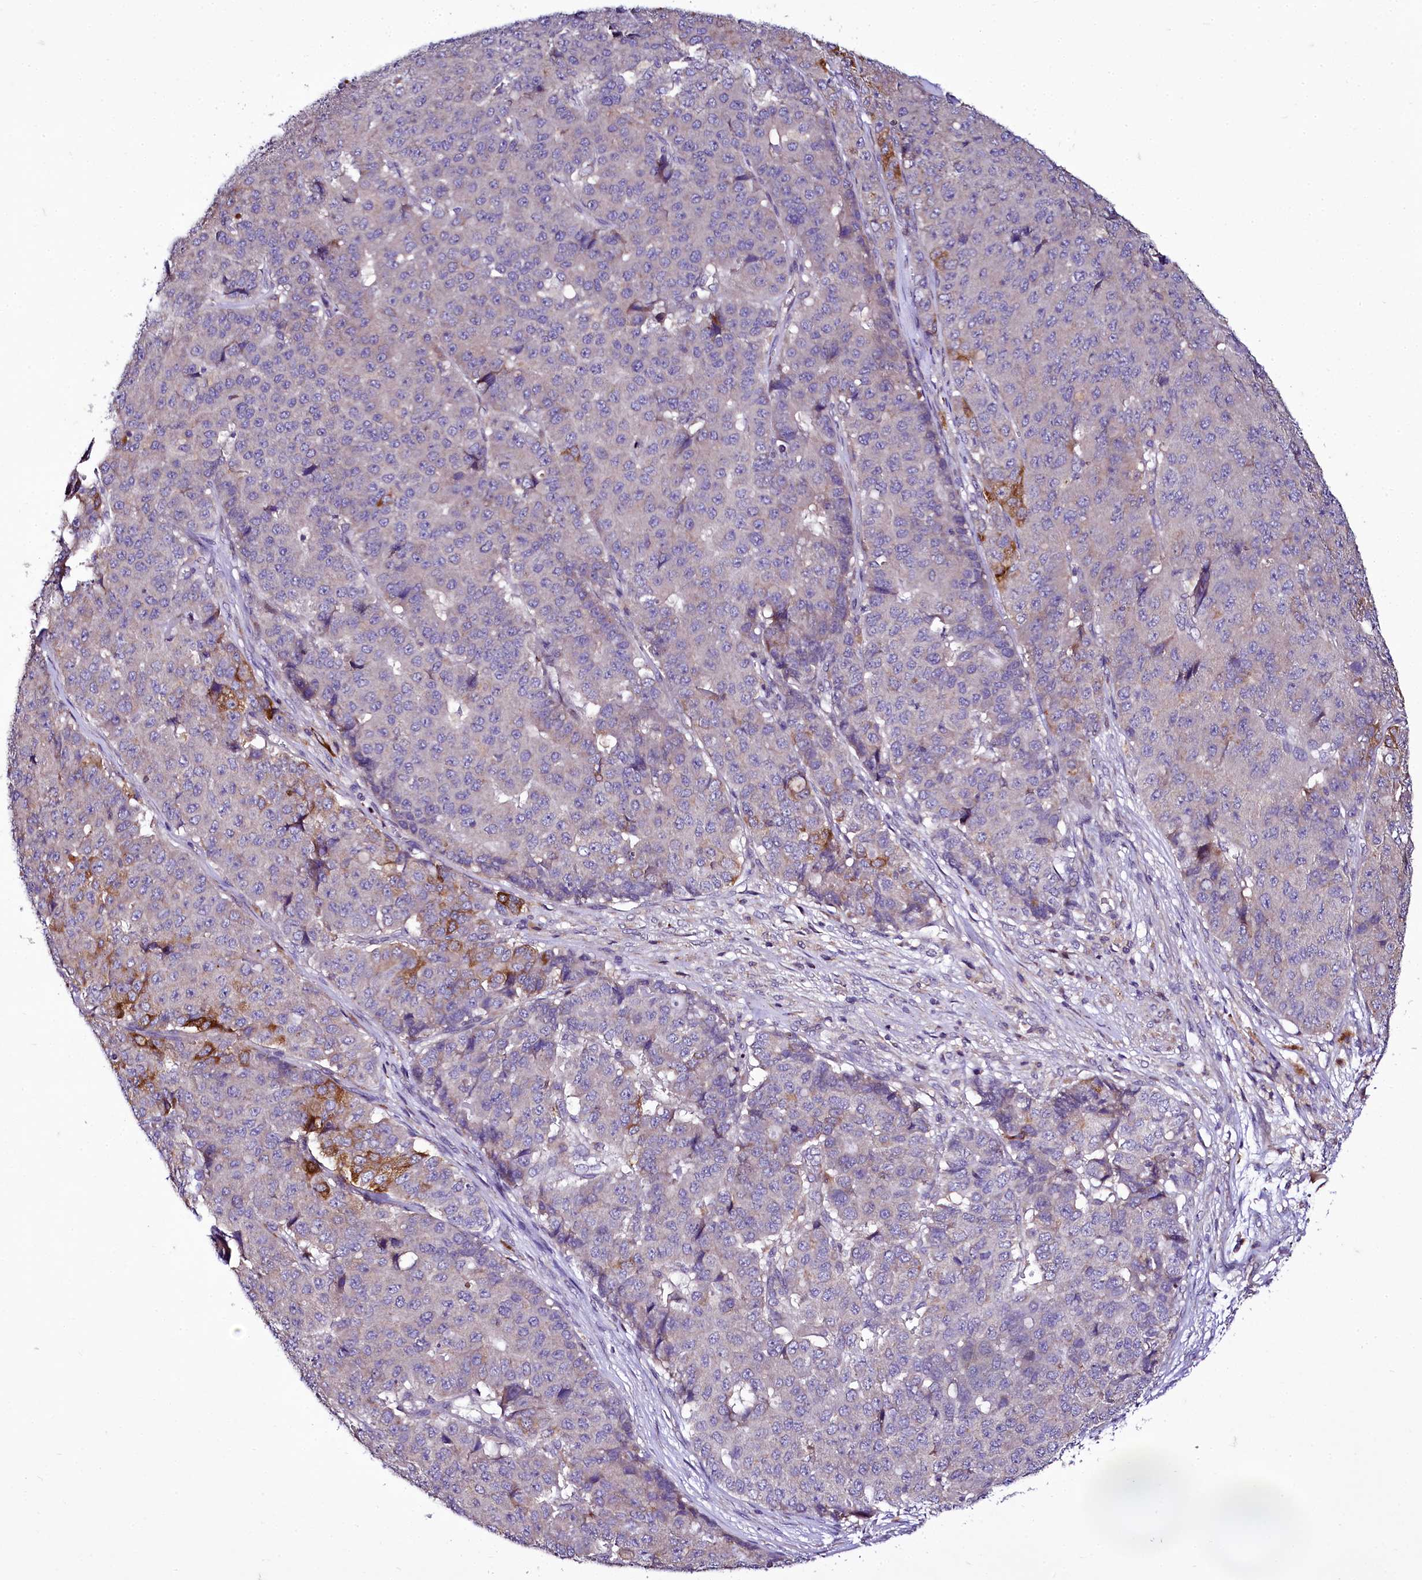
{"staining": {"intensity": "moderate", "quantity": "<25%", "location": "cytoplasmic/membranous"}, "tissue": "pancreatic cancer", "cell_type": "Tumor cells", "image_type": "cancer", "snomed": [{"axis": "morphology", "description": "Adenocarcinoma, NOS"}, {"axis": "topography", "description": "Pancreas"}], "caption": "Immunohistochemistry image of neoplastic tissue: human pancreatic adenocarcinoma stained using IHC demonstrates low levels of moderate protein expression localized specifically in the cytoplasmic/membranous of tumor cells, appearing as a cytoplasmic/membranous brown color.", "gene": "ZC3H12C", "patient": {"sex": "male", "age": 50}}